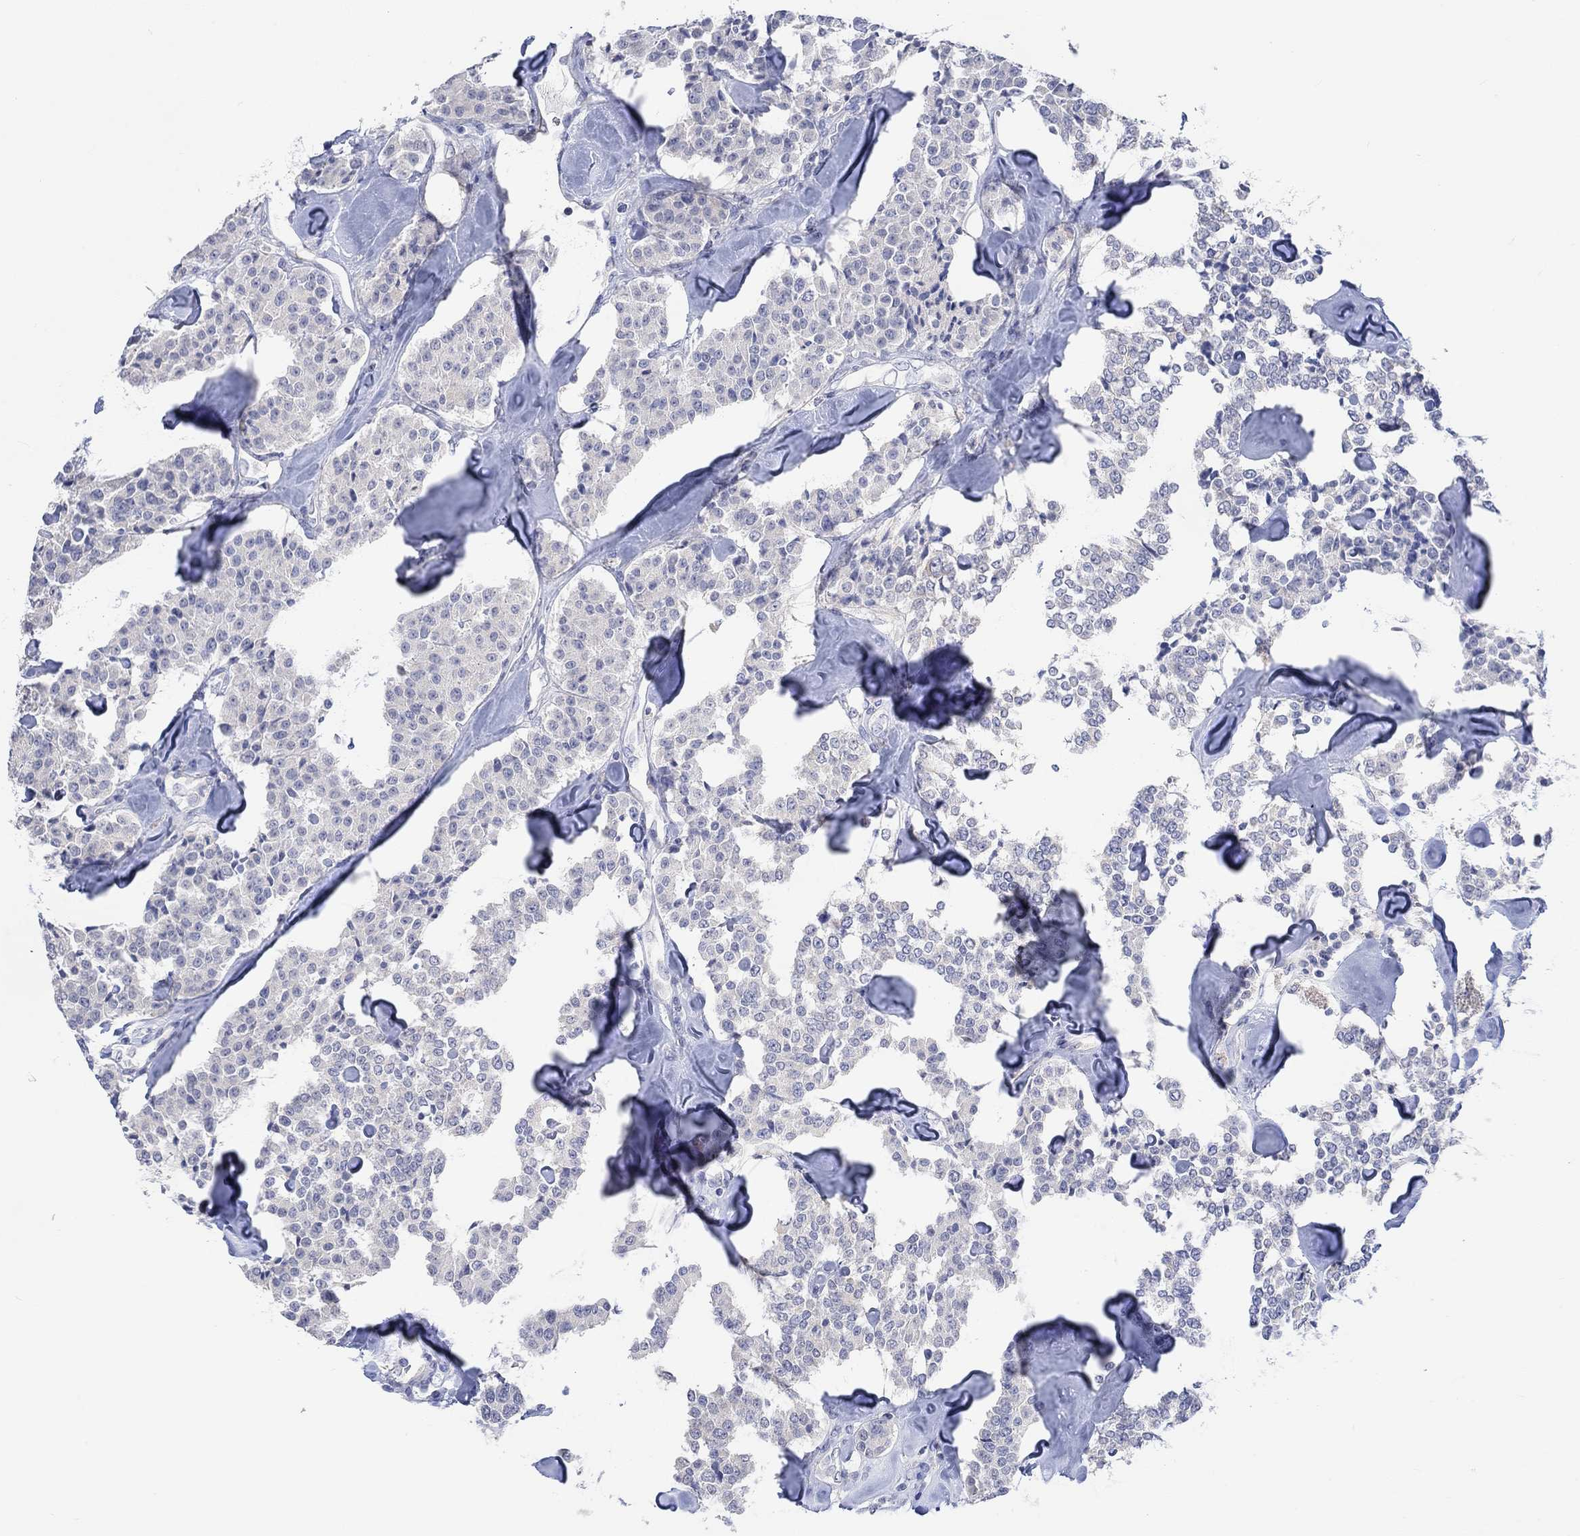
{"staining": {"intensity": "negative", "quantity": "none", "location": "none"}, "tissue": "carcinoid", "cell_type": "Tumor cells", "image_type": "cancer", "snomed": [{"axis": "morphology", "description": "Carcinoid, malignant, NOS"}, {"axis": "topography", "description": "Pancreas"}], "caption": "This is an IHC image of human carcinoid. There is no staining in tumor cells.", "gene": "DLK1", "patient": {"sex": "male", "age": 41}}